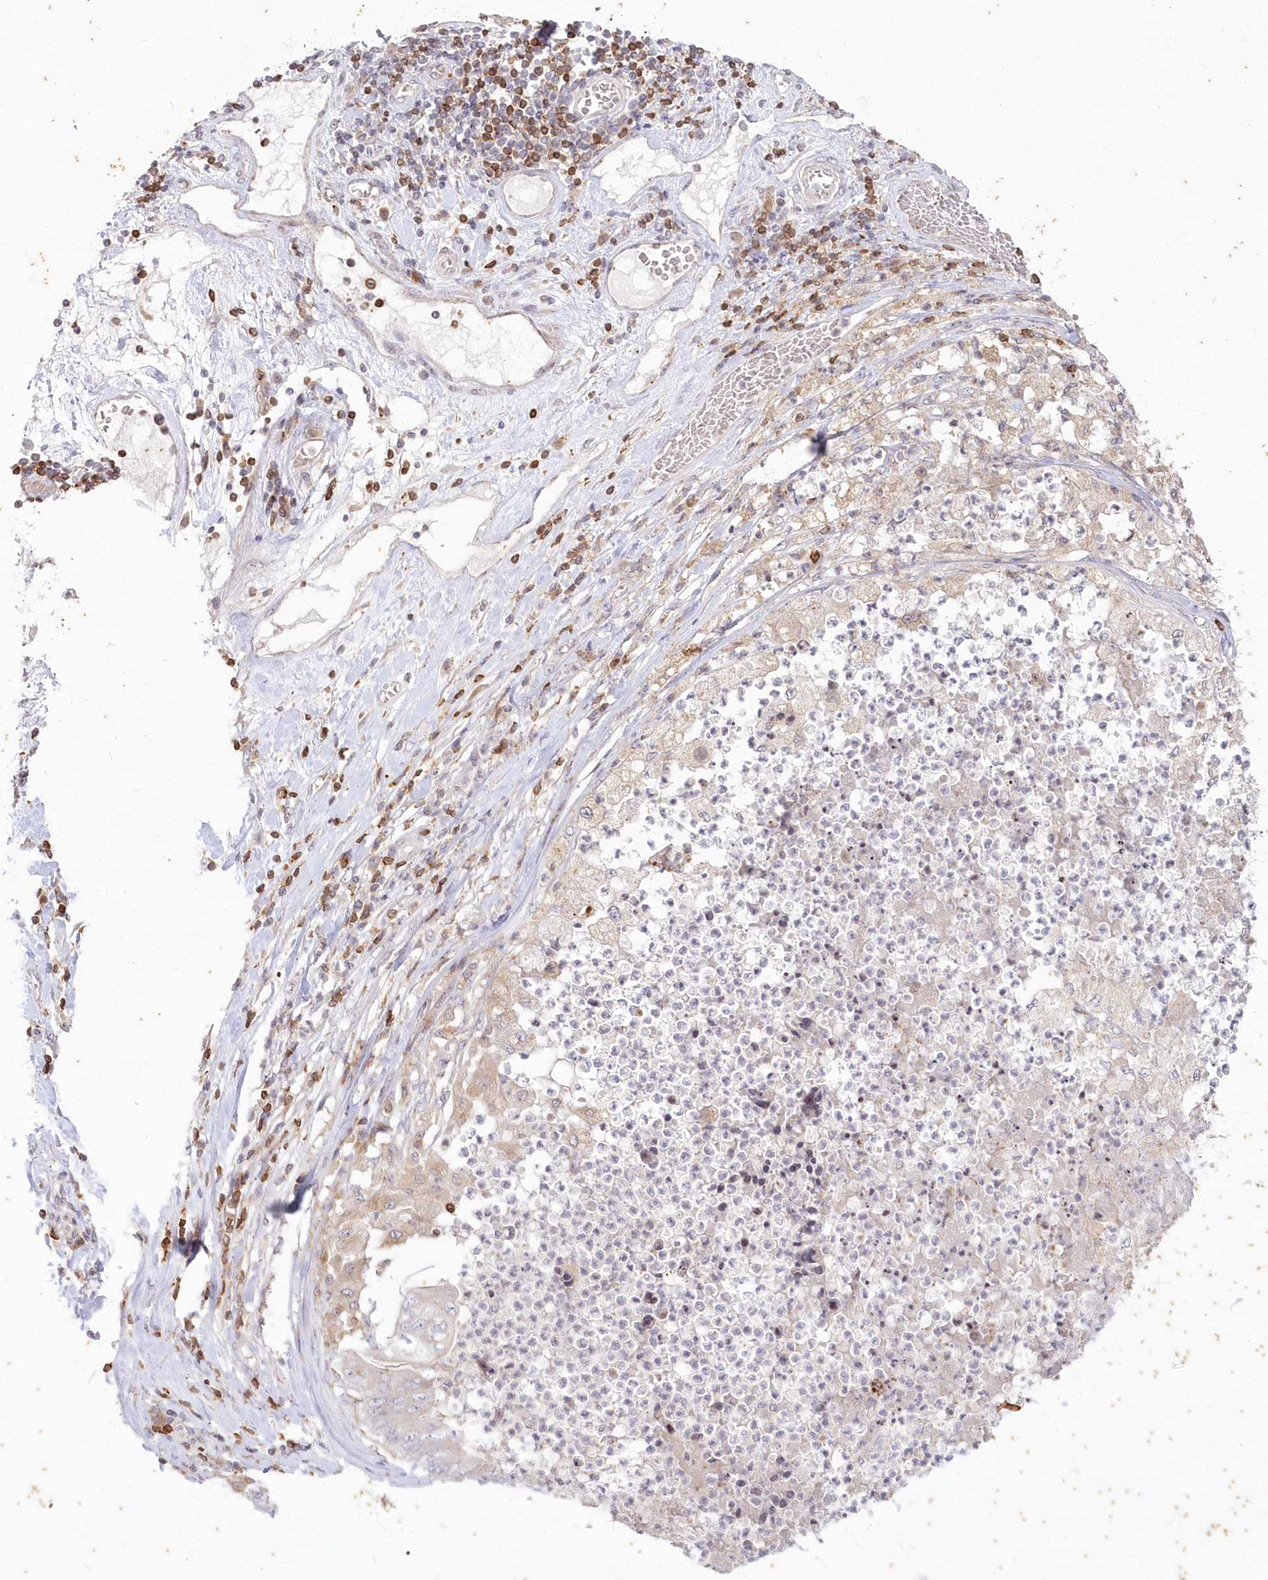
{"staining": {"intensity": "weak", "quantity": "<25%", "location": "cytoplasmic/membranous"}, "tissue": "stomach cancer", "cell_type": "Tumor cells", "image_type": "cancer", "snomed": [{"axis": "morphology", "description": "Adenocarcinoma, NOS"}, {"axis": "topography", "description": "Stomach"}], "caption": "The histopathology image shows no significant expression in tumor cells of stomach adenocarcinoma.", "gene": "MTMR3", "patient": {"sex": "female", "age": 73}}